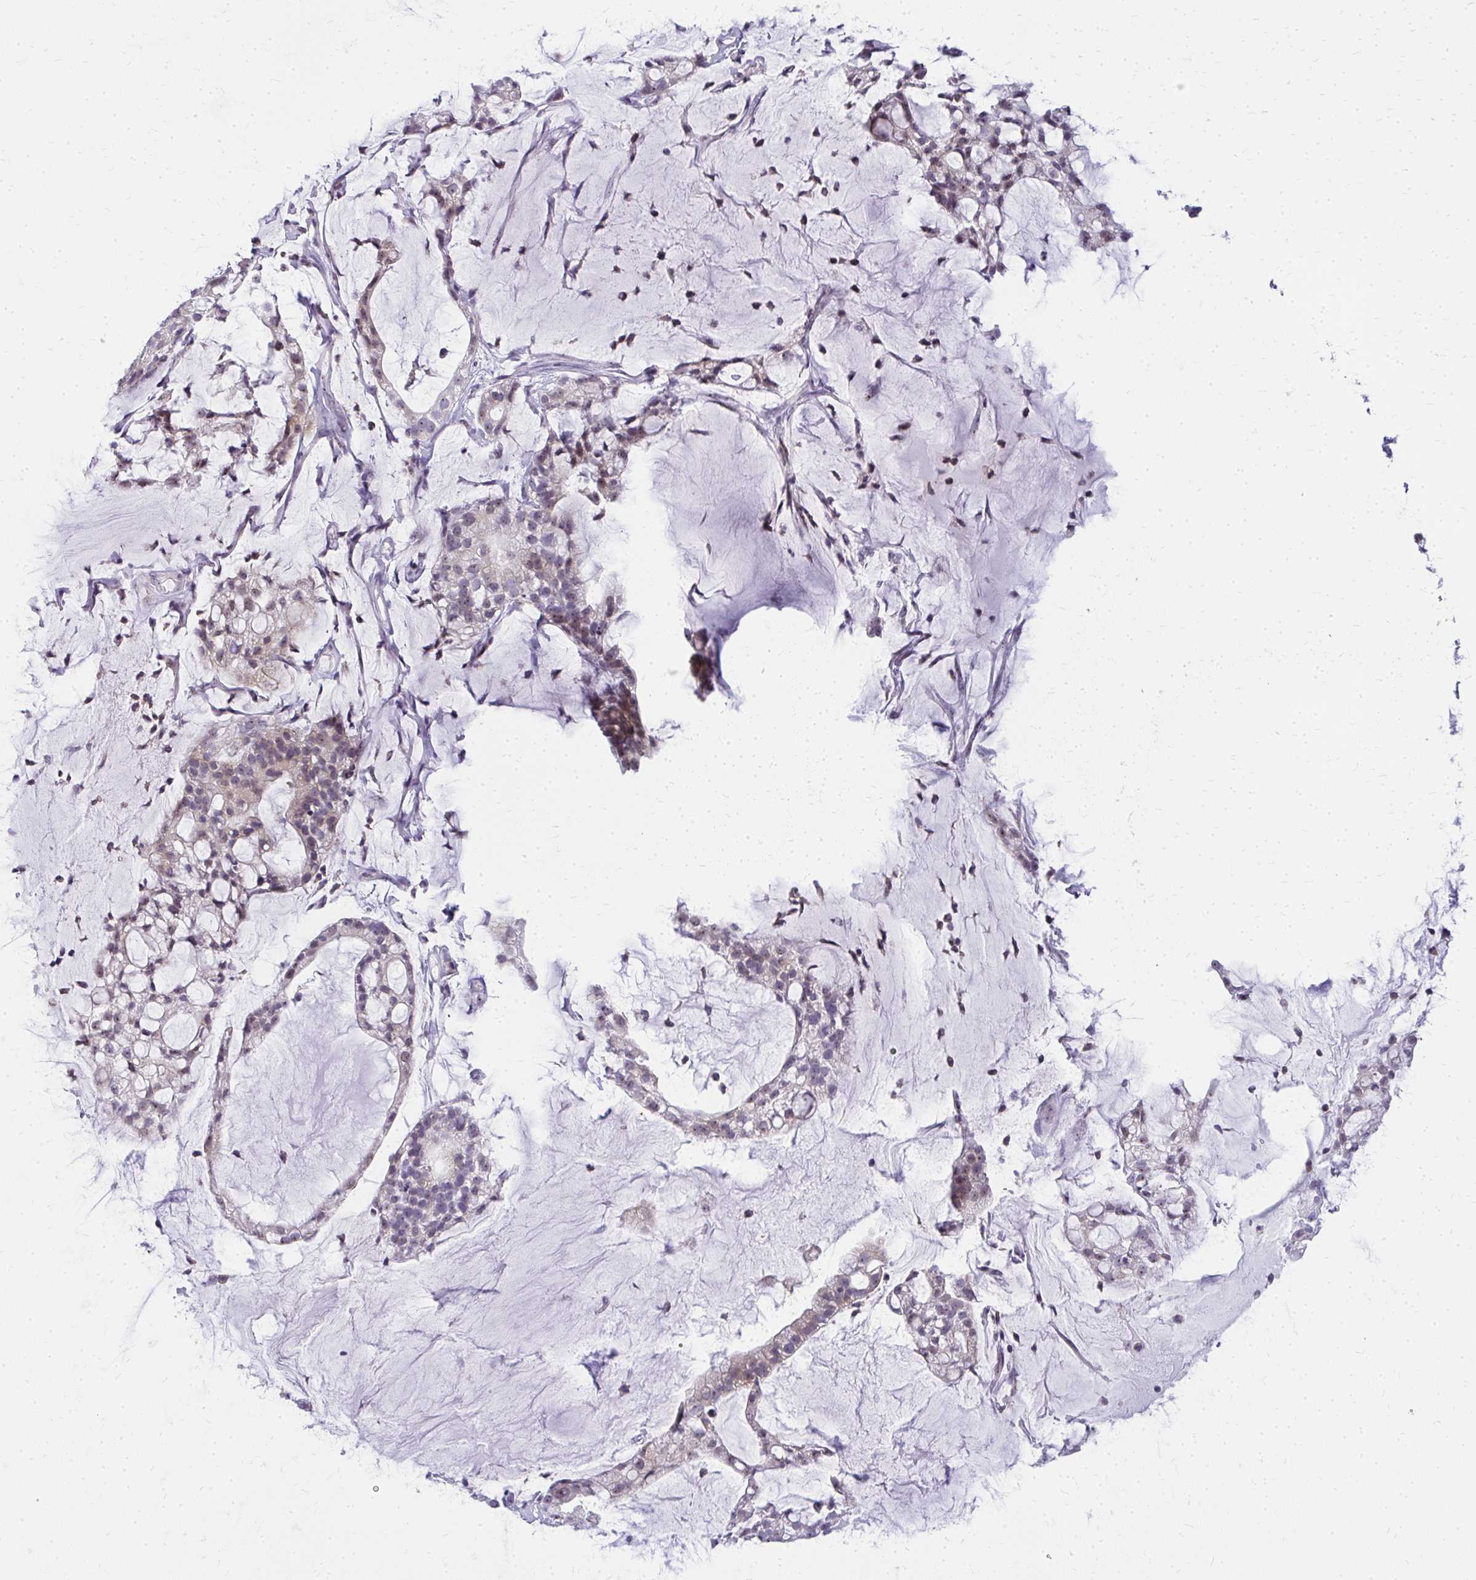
{"staining": {"intensity": "weak", "quantity": "25%-75%", "location": "nuclear"}, "tissue": "cervical cancer", "cell_type": "Tumor cells", "image_type": "cancer", "snomed": [{"axis": "morphology", "description": "Adenocarcinoma, NOS"}, {"axis": "topography", "description": "Cervix"}], "caption": "DAB immunohistochemical staining of human cervical adenocarcinoma displays weak nuclear protein expression in approximately 25%-75% of tumor cells. (DAB (3,3'-diaminobenzidine) = brown stain, brightfield microscopy at high magnification).", "gene": "FAM9A", "patient": {"sex": "female", "age": 41}}